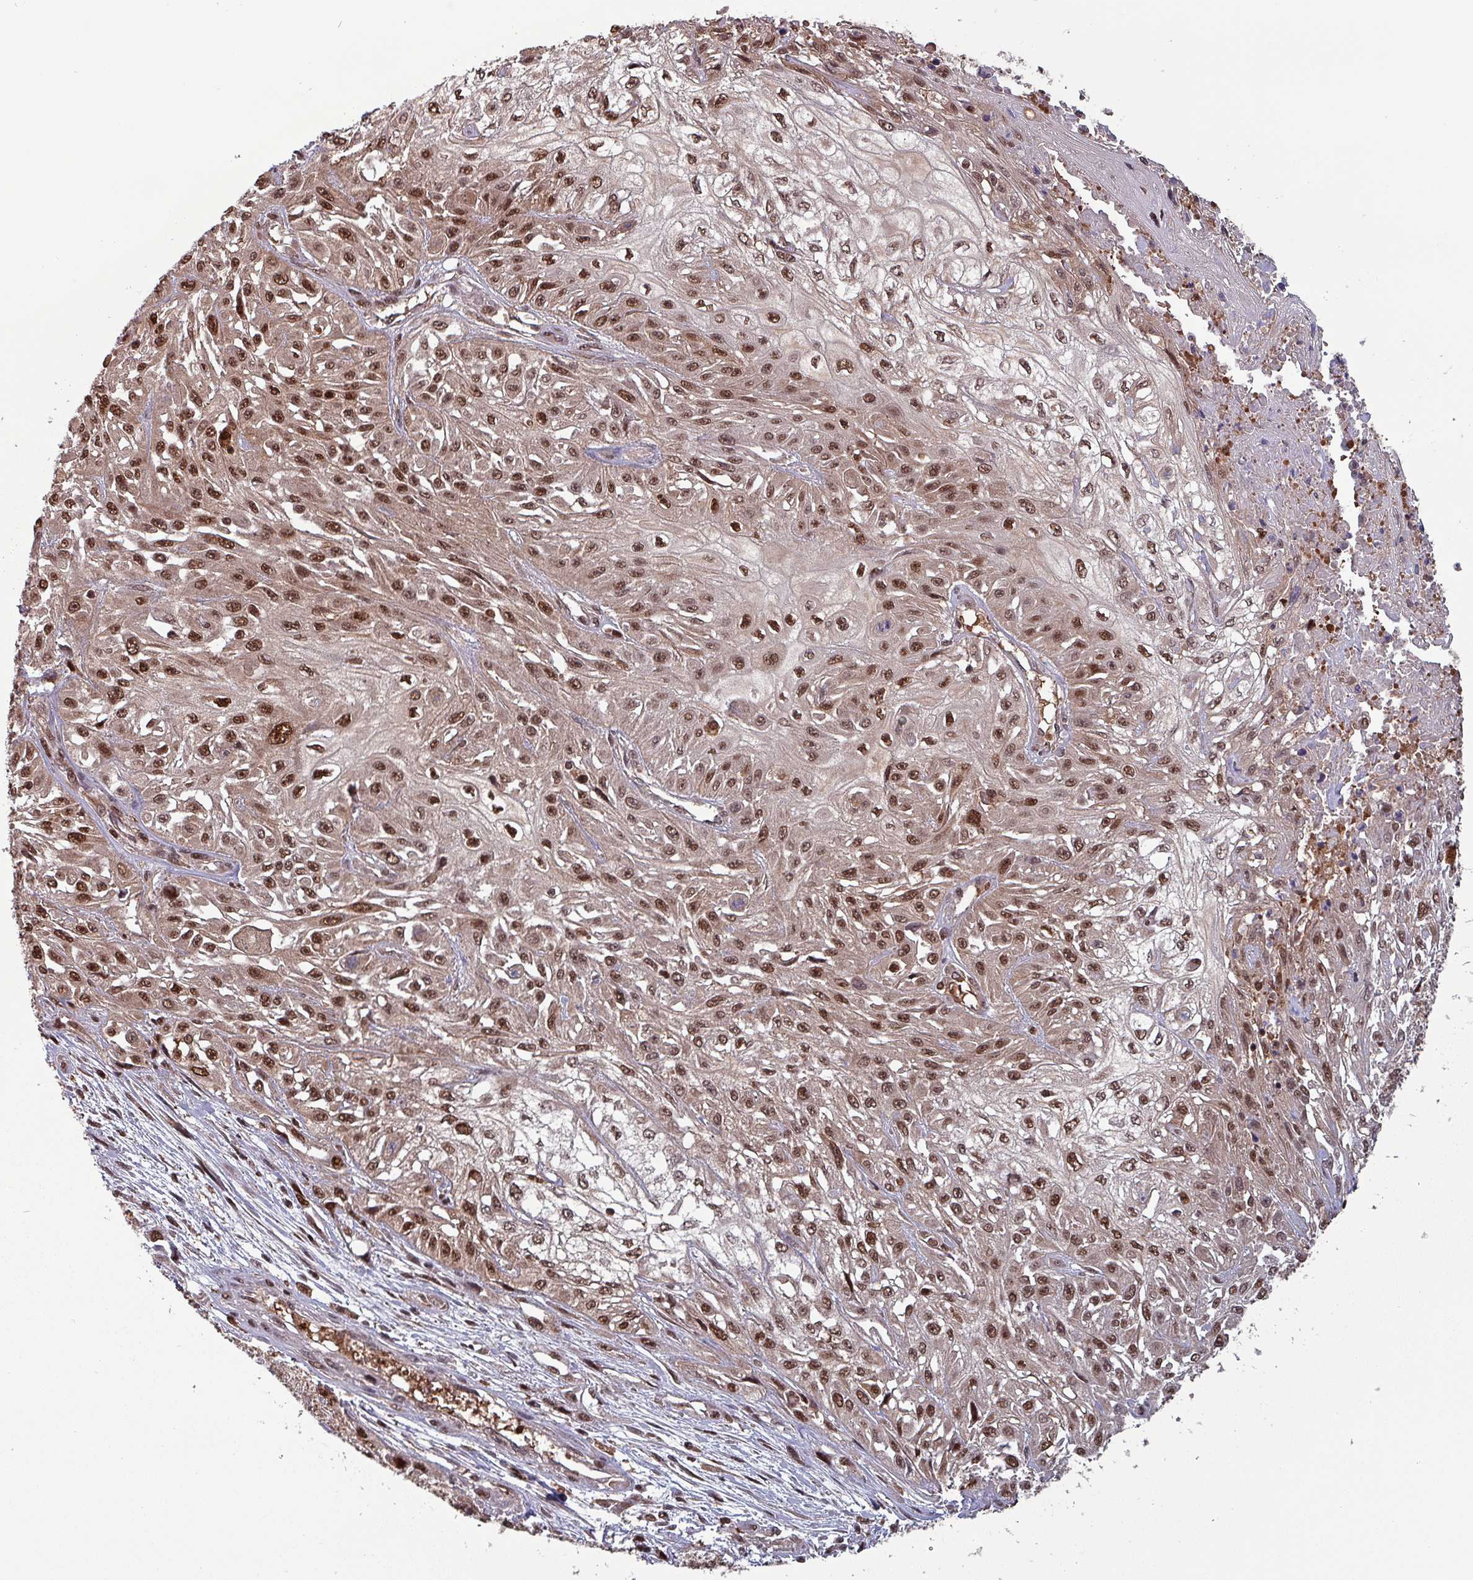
{"staining": {"intensity": "strong", "quantity": ">75%", "location": "nuclear"}, "tissue": "skin cancer", "cell_type": "Tumor cells", "image_type": "cancer", "snomed": [{"axis": "morphology", "description": "Squamous cell carcinoma, NOS"}, {"axis": "morphology", "description": "Squamous cell carcinoma, metastatic, NOS"}, {"axis": "topography", "description": "Skin"}, {"axis": "topography", "description": "Lymph node"}], "caption": "Human skin cancer stained for a protein (brown) demonstrates strong nuclear positive positivity in approximately >75% of tumor cells.", "gene": "PSMB8", "patient": {"sex": "male", "age": 75}}